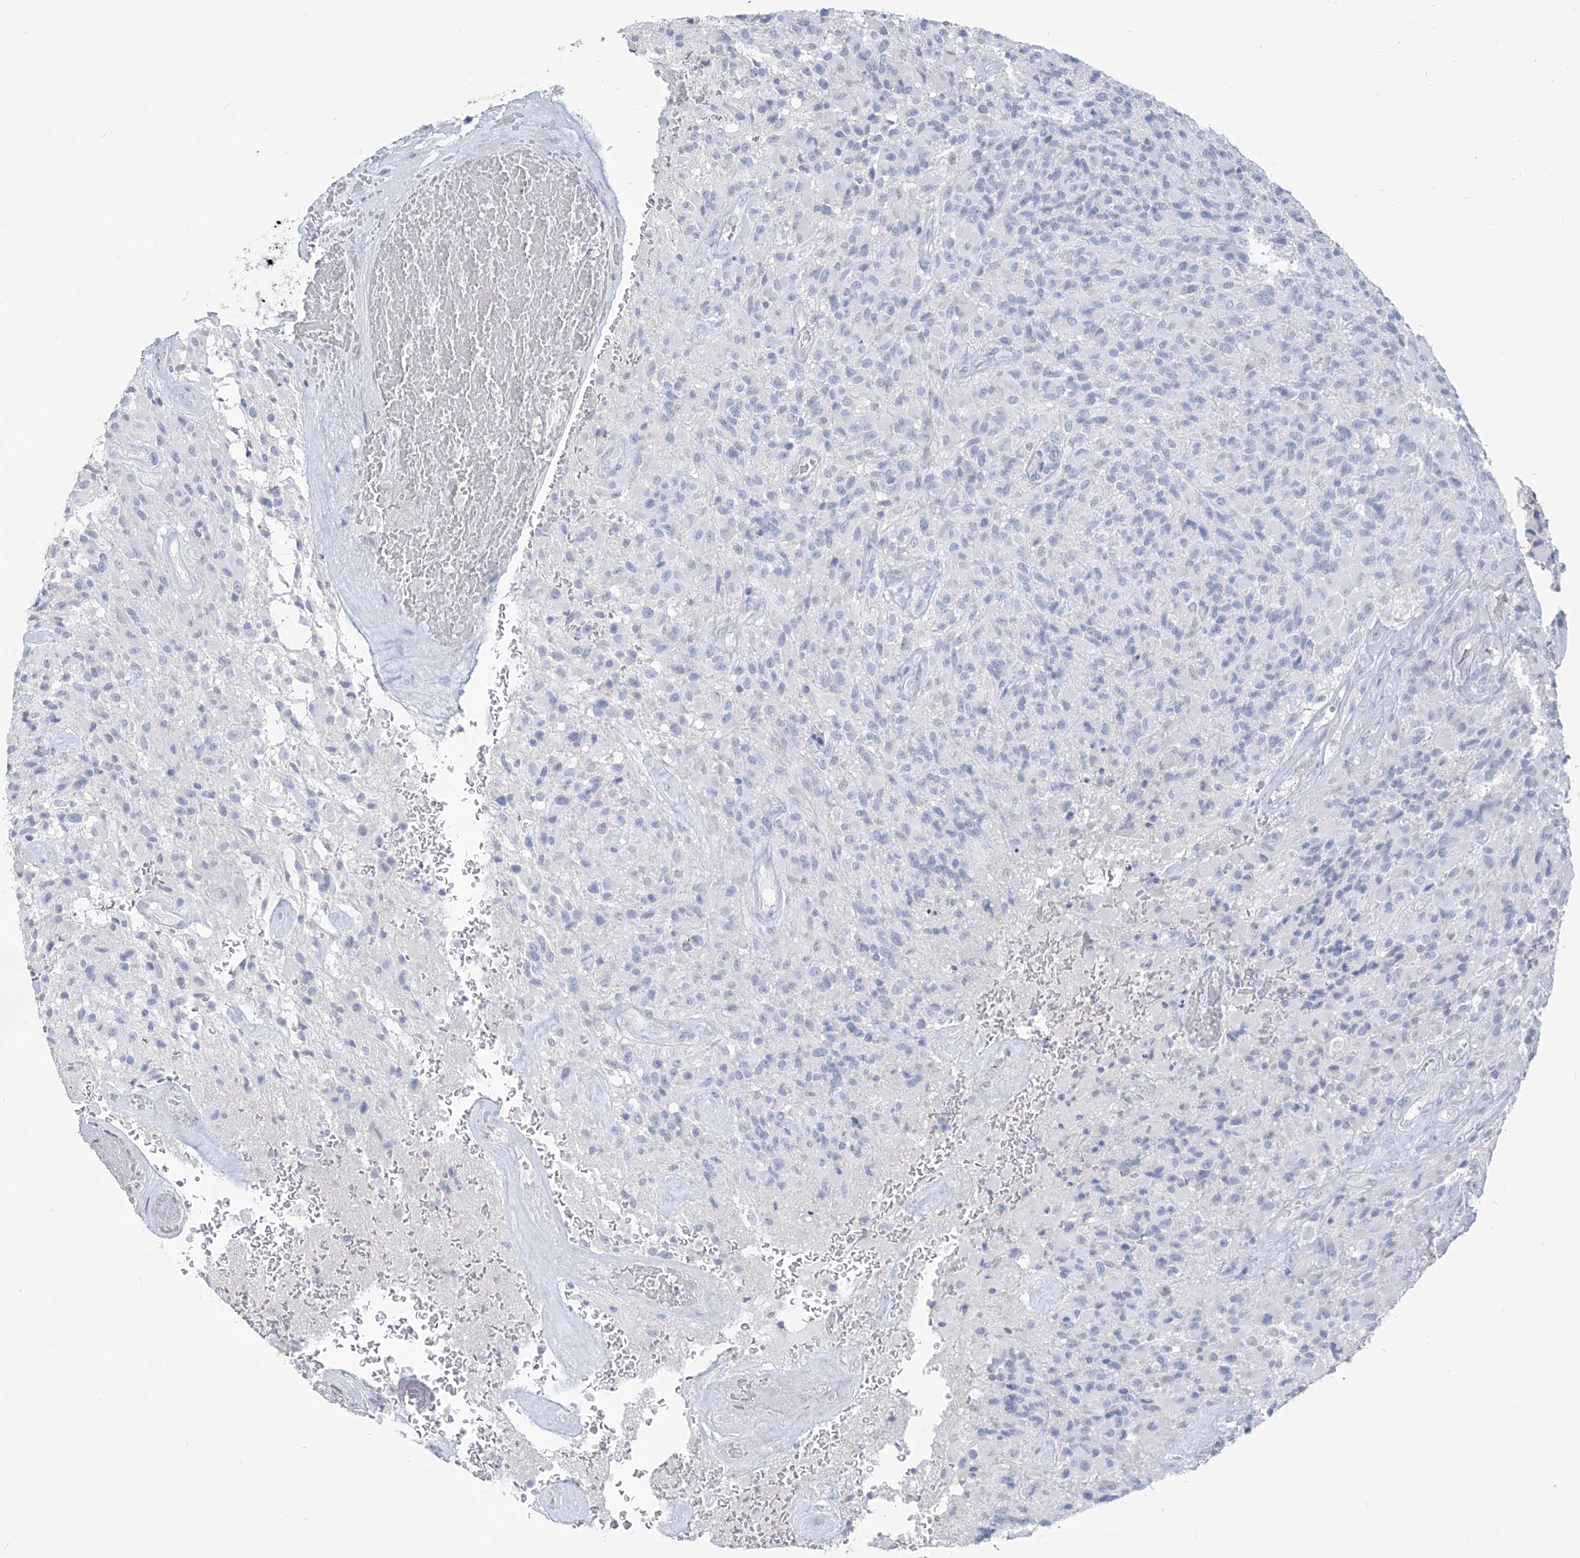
{"staining": {"intensity": "negative", "quantity": "none", "location": "none"}, "tissue": "glioma", "cell_type": "Tumor cells", "image_type": "cancer", "snomed": [{"axis": "morphology", "description": "Glioma, malignant, High grade"}, {"axis": "topography", "description": "Brain"}], "caption": "High power microscopy histopathology image of an immunohistochemistry (IHC) micrograph of high-grade glioma (malignant), revealing no significant positivity in tumor cells.", "gene": "CX3CR1", "patient": {"sex": "male", "age": 71}}